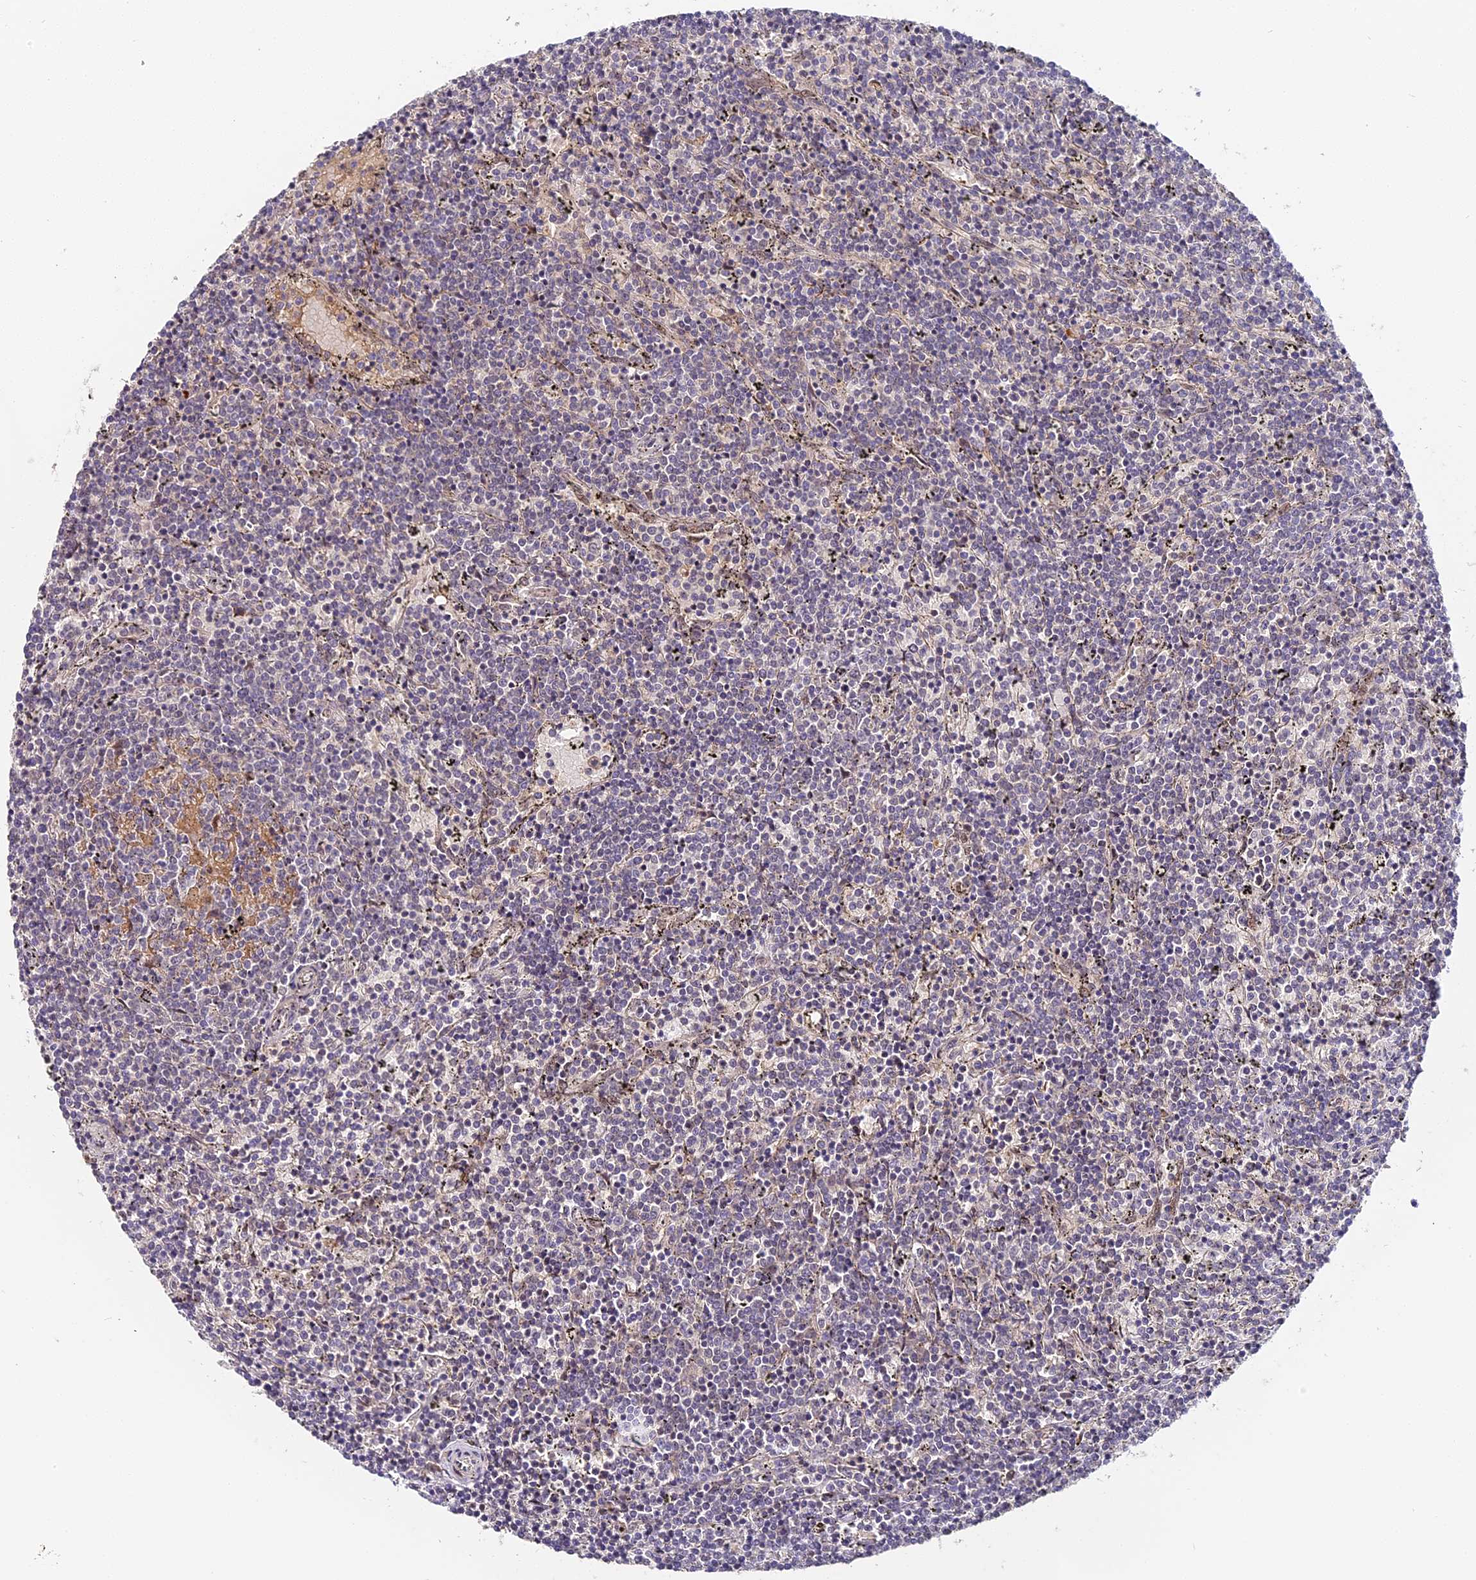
{"staining": {"intensity": "negative", "quantity": "none", "location": "none"}, "tissue": "lymphoma", "cell_type": "Tumor cells", "image_type": "cancer", "snomed": [{"axis": "morphology", "description": "Malignant lymphoma, non-Hodgkin's type, Low grade"}, {"axis": "topography", "description": "Spleen"}], "caption": "DAB immunohistochemical staining of lymphoma exhibits no significant expression in tumor cells.", "gene": "IMPACT", "patient": {"sex": "female", "age": 50}}